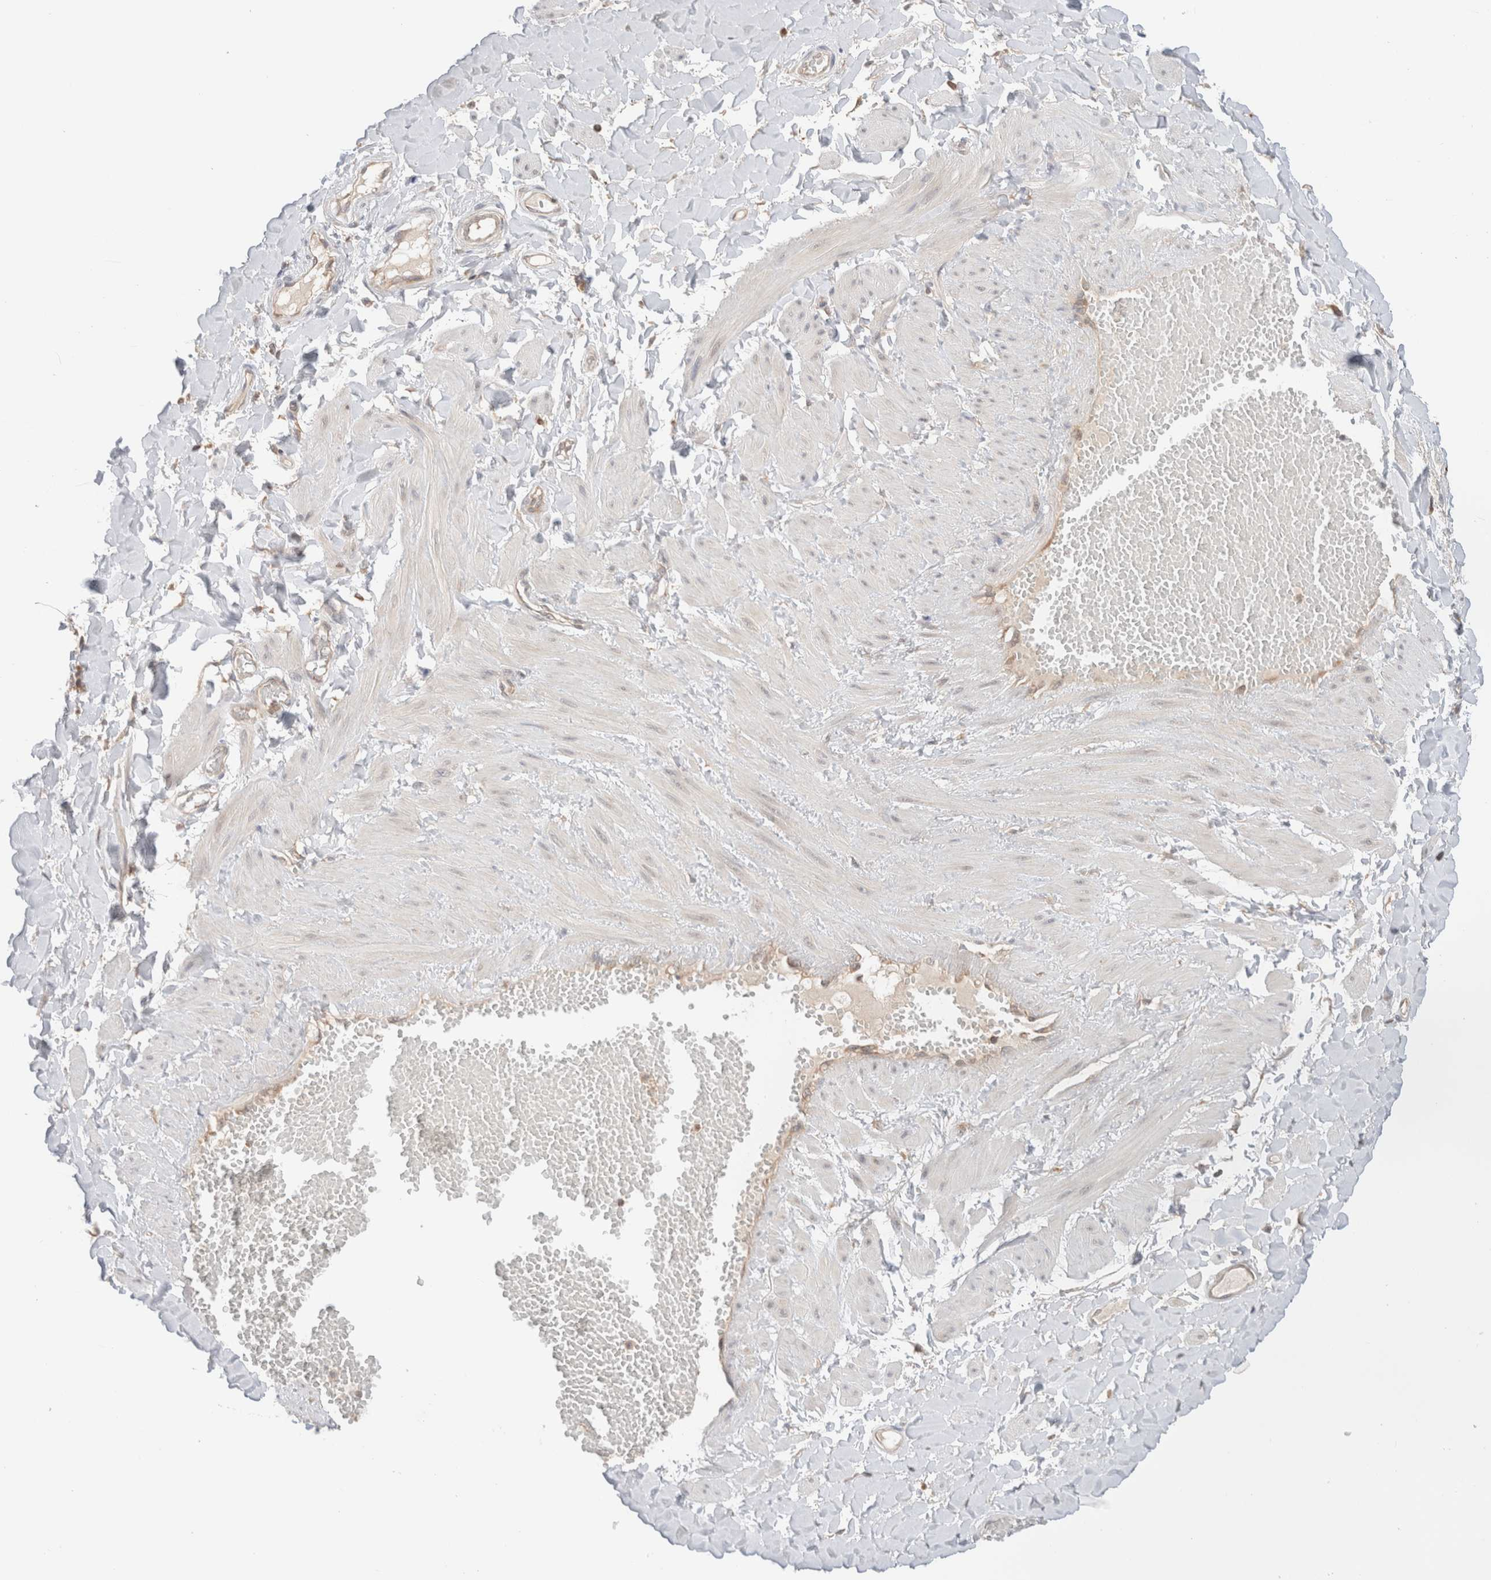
{"staining": {"intensity": "negative", "quantity": "none", "location": "none"}, "tissue": "adipose tissue", "cell_type": "Adipocytes", "image_type": "normal", "snomed": [{"axis": "morphology", "description": "Normal tissue, NOS"}, {"axis": "topography", "description": "Adipose tissue"}, {"axis": "topography", "description": "Vascular tissue"}, {"axis": "topography", "description": "Peripheral nerve tissue"}], "caption": "High power microscopy histopathology image of an IHC micrograph of benign adipose tissue, revealing no significant staining in adipocytes.", "gene": "XKR4", "patient": {"sex": "male", "age": 25}}